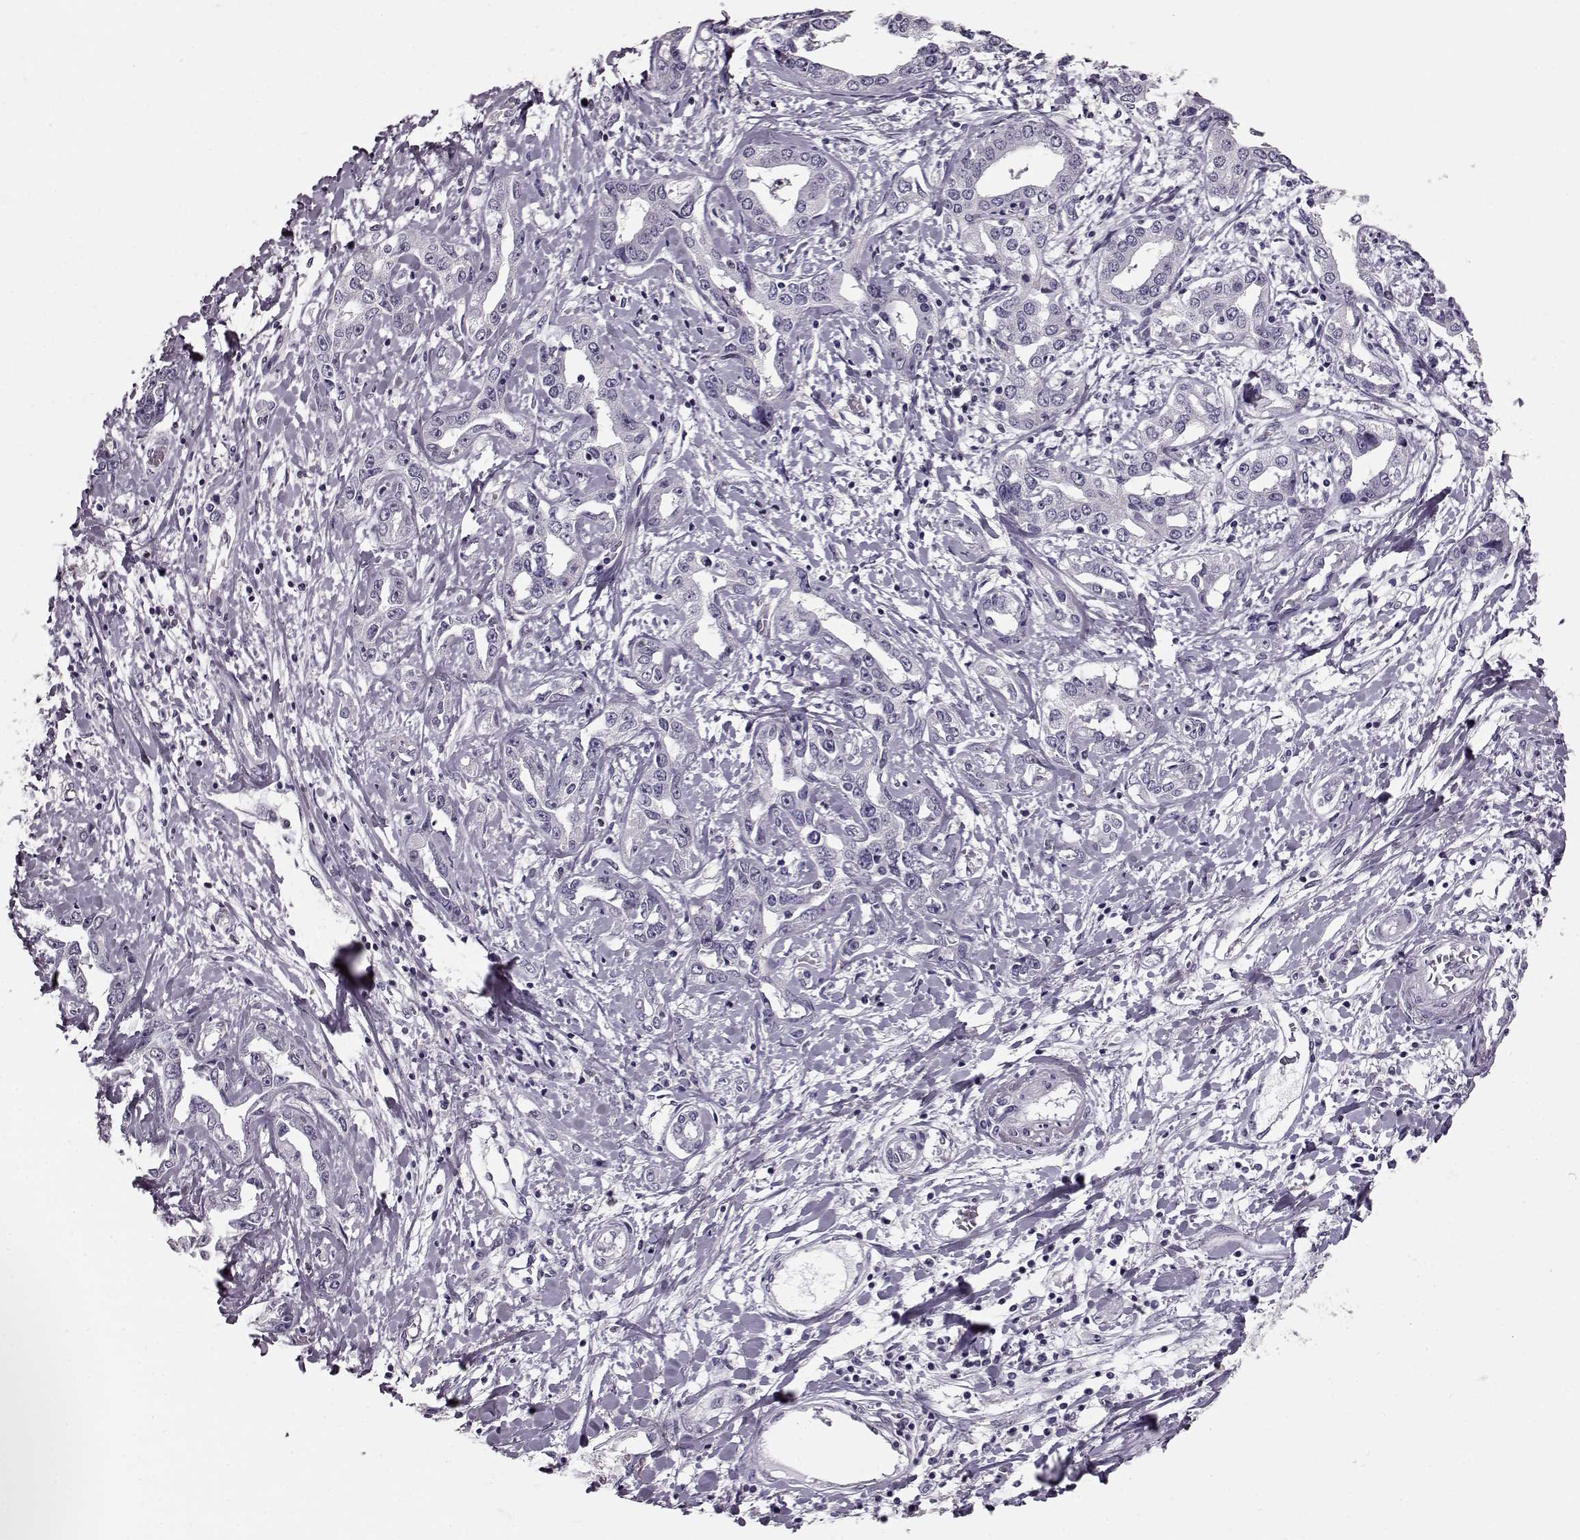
{"staining": {"intensity": "negative", "quantity": "none", "location": "none"}, "tissue": "liver cancer", "cell_type": "Tumor cells", "image_type": "cancer", "snomed": [{"axis": "morphology", "description": "Cholangiocarcinoma"}, {"axis": "topography", "description": "Liver"}], "caption": "Cholangiocarcinoma (liver) was stained to show a protein in brown. There is no significant expression in tumor cells.", "gene": "RP1L1", "patient": {"sex": "male", "age": 59}}